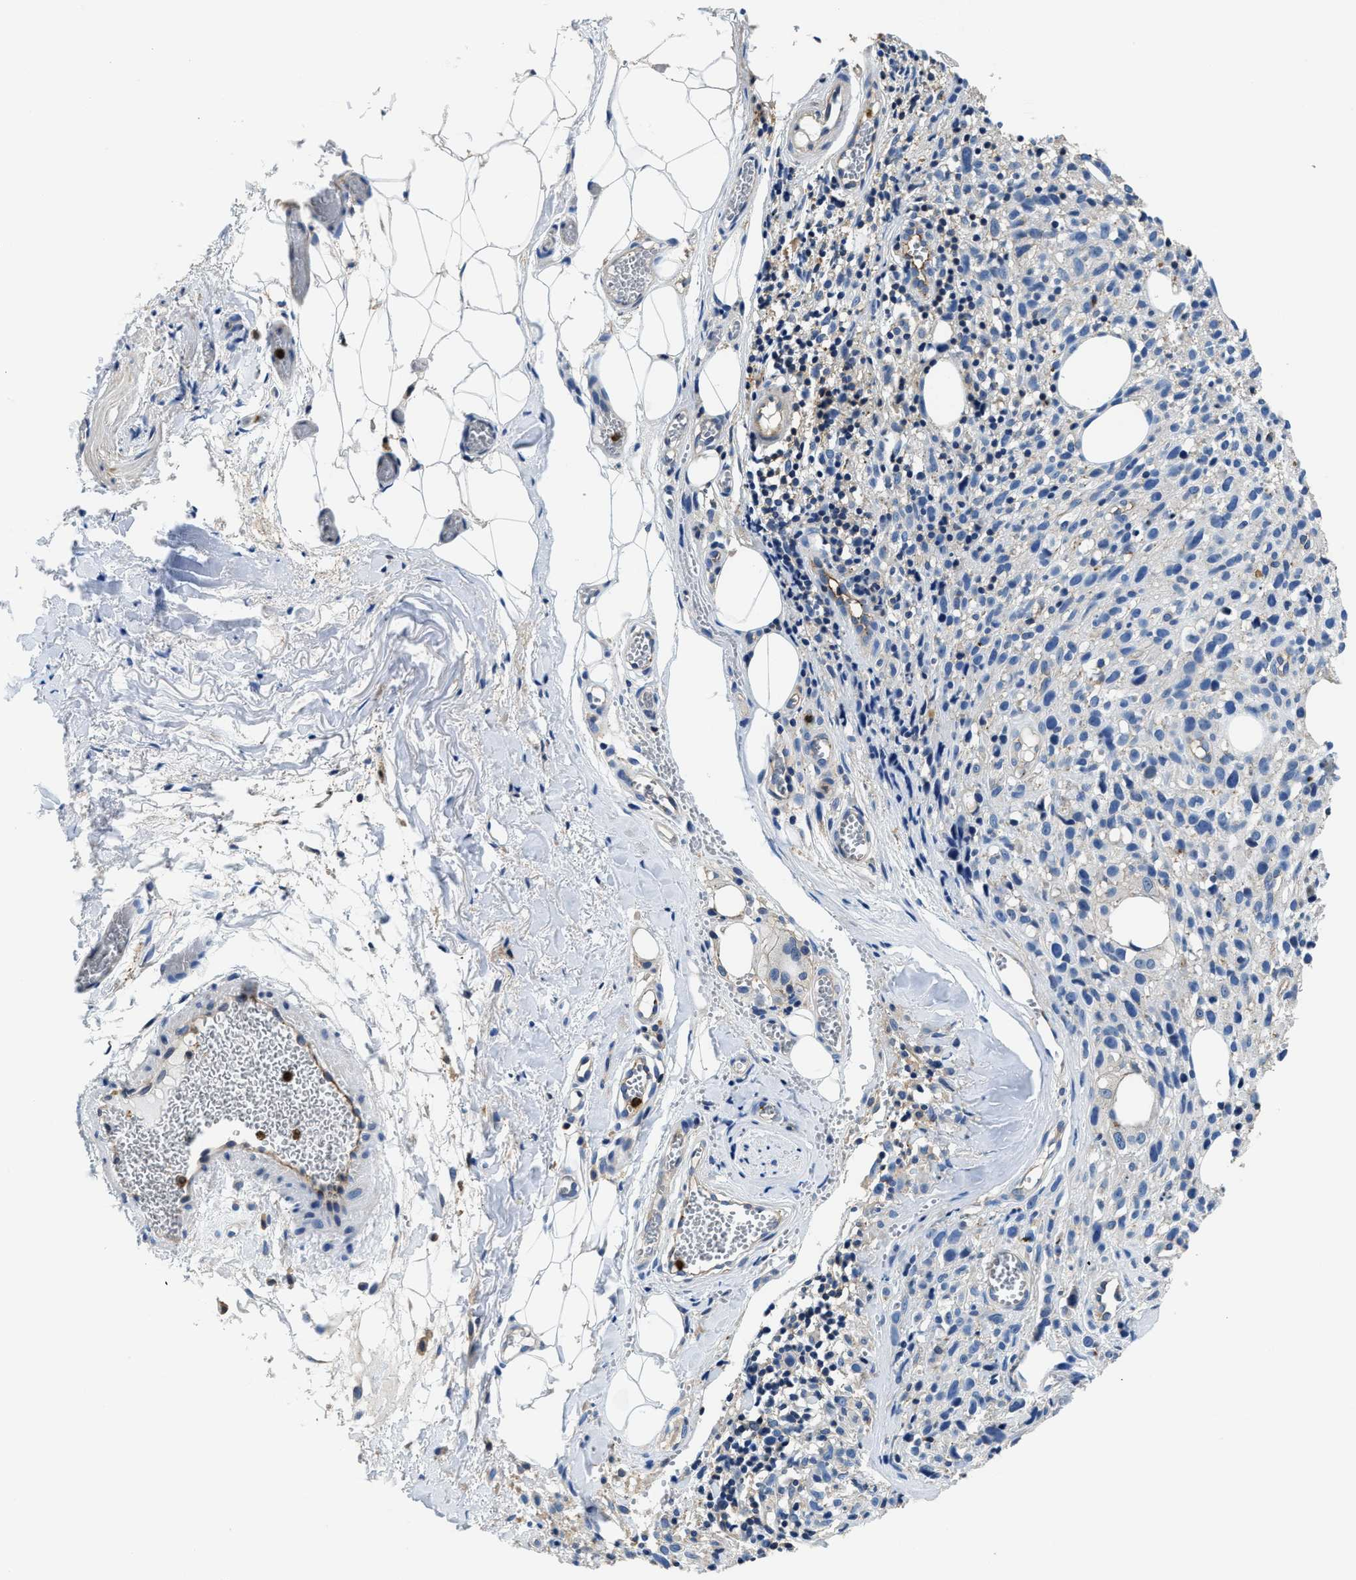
{"staining": {"intensity": "negative", "quantity": "none", "location": "none"}, "tissue": "melanoma", "cell_type": "Tumor cells", "image_type": "cancer", "snomed": [{"axis": "morphology", "description": "Malignant melanoma, NOS"}, {"axis": "topography", "description": "Skin"}], "caption": "Immunohistochemical staining of human melanoma shows no significant positivity in tumor cells.", "gene": "TRAF6", "patient": {"sex": "female", "age": 55}}